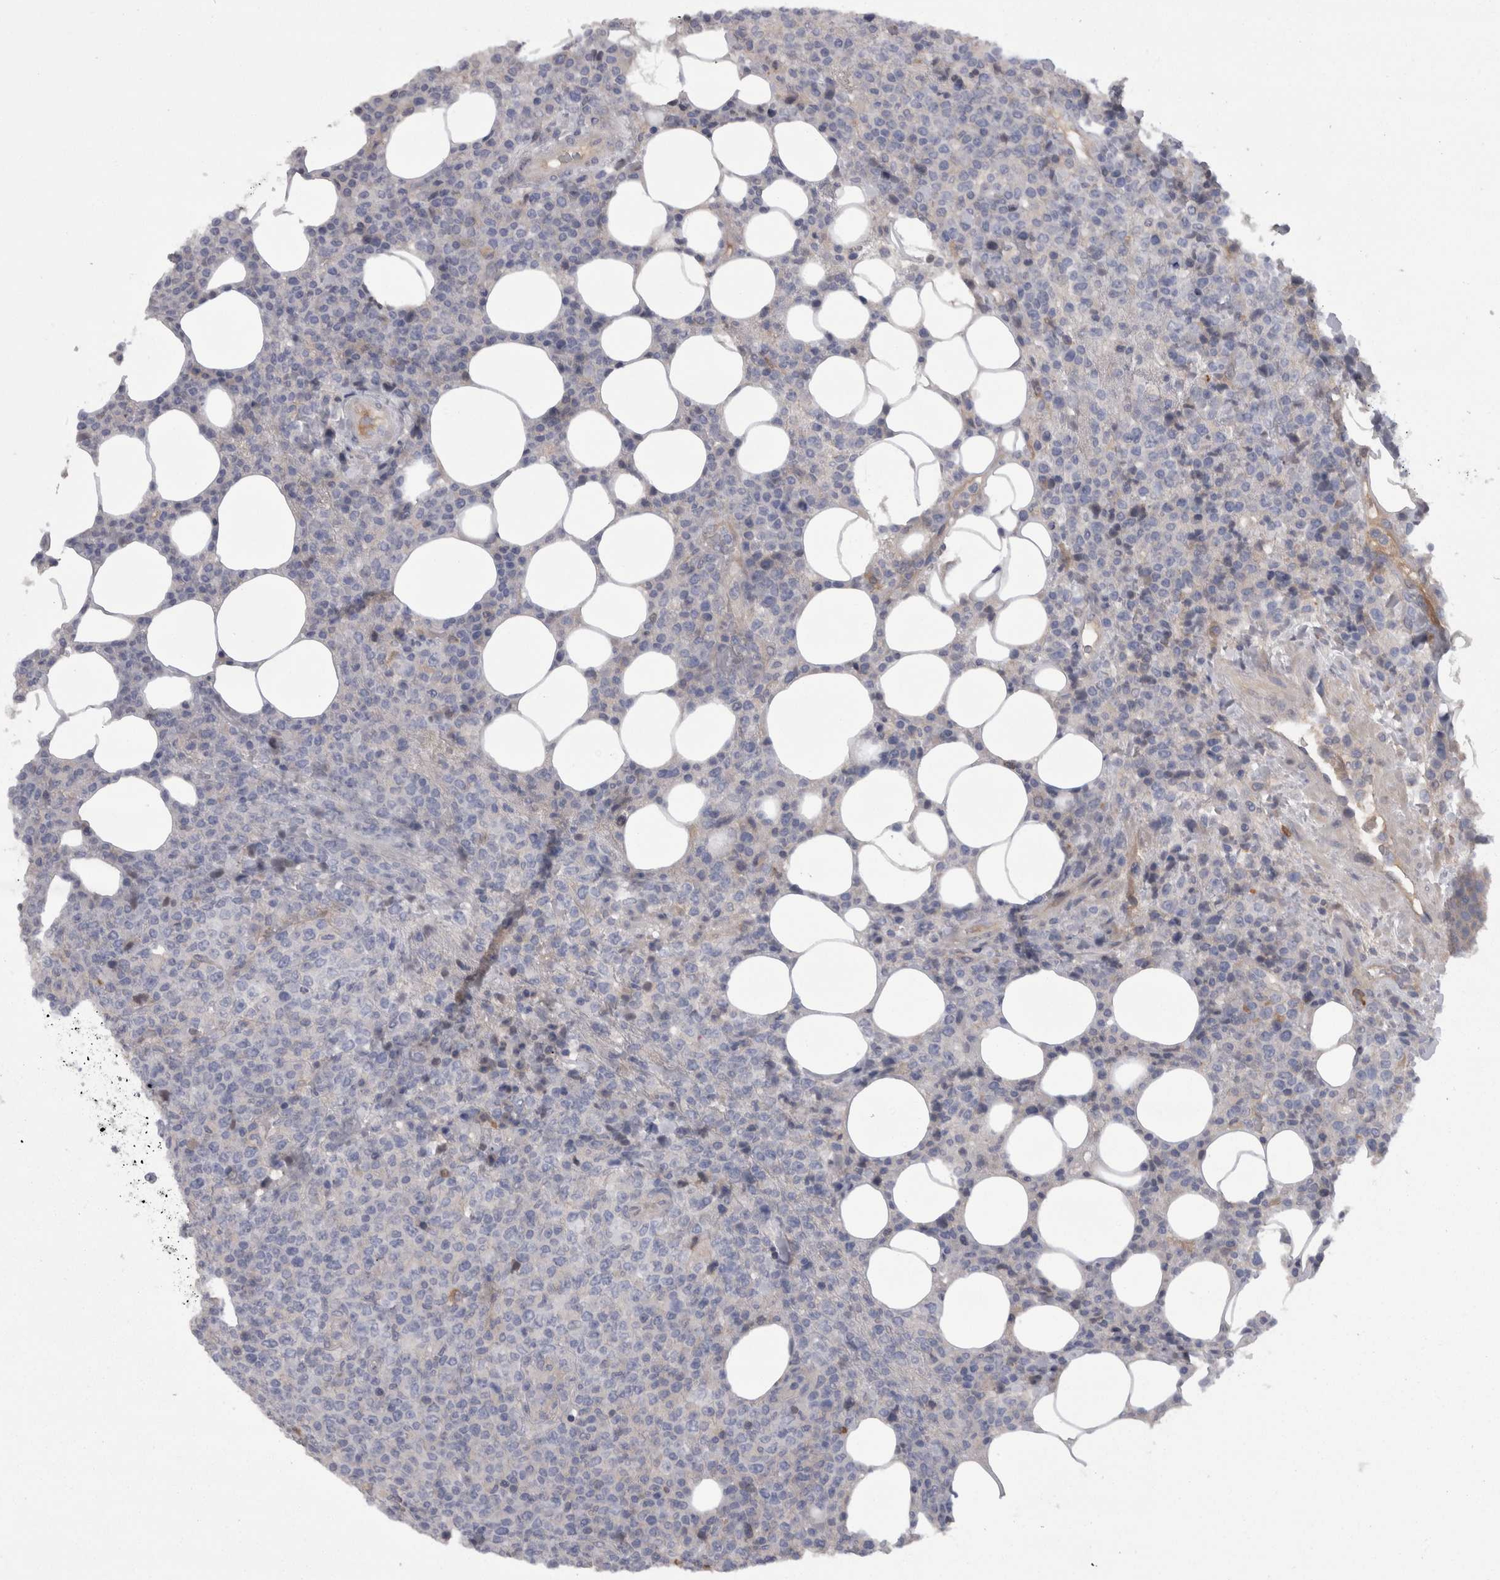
{"staining": {"intensity": "negative", "quantity": "none", "location": "none"}, "tissue": "lymphoma", "cell_type": "Tumor cells", "image_type": "cancer", "snomed": [{"axis": "morphology", "description": "Malignant lymphoma, non-Hodgkin's type, High grade"}, {"axis": "topography", "description": "Lymph node"}], "caption": "Image shows no significant protein positivity in tumor cells of high-grade malignant lymphoma, non-Hodgkin's type. (DAB (3,3'-diaminobenzidine) immunohistochemistry (IHC) visualized using brightfield microscopy, high magnification).", "gene": "CAMK2D", "patient": {"sex": "male", "age": 13}}